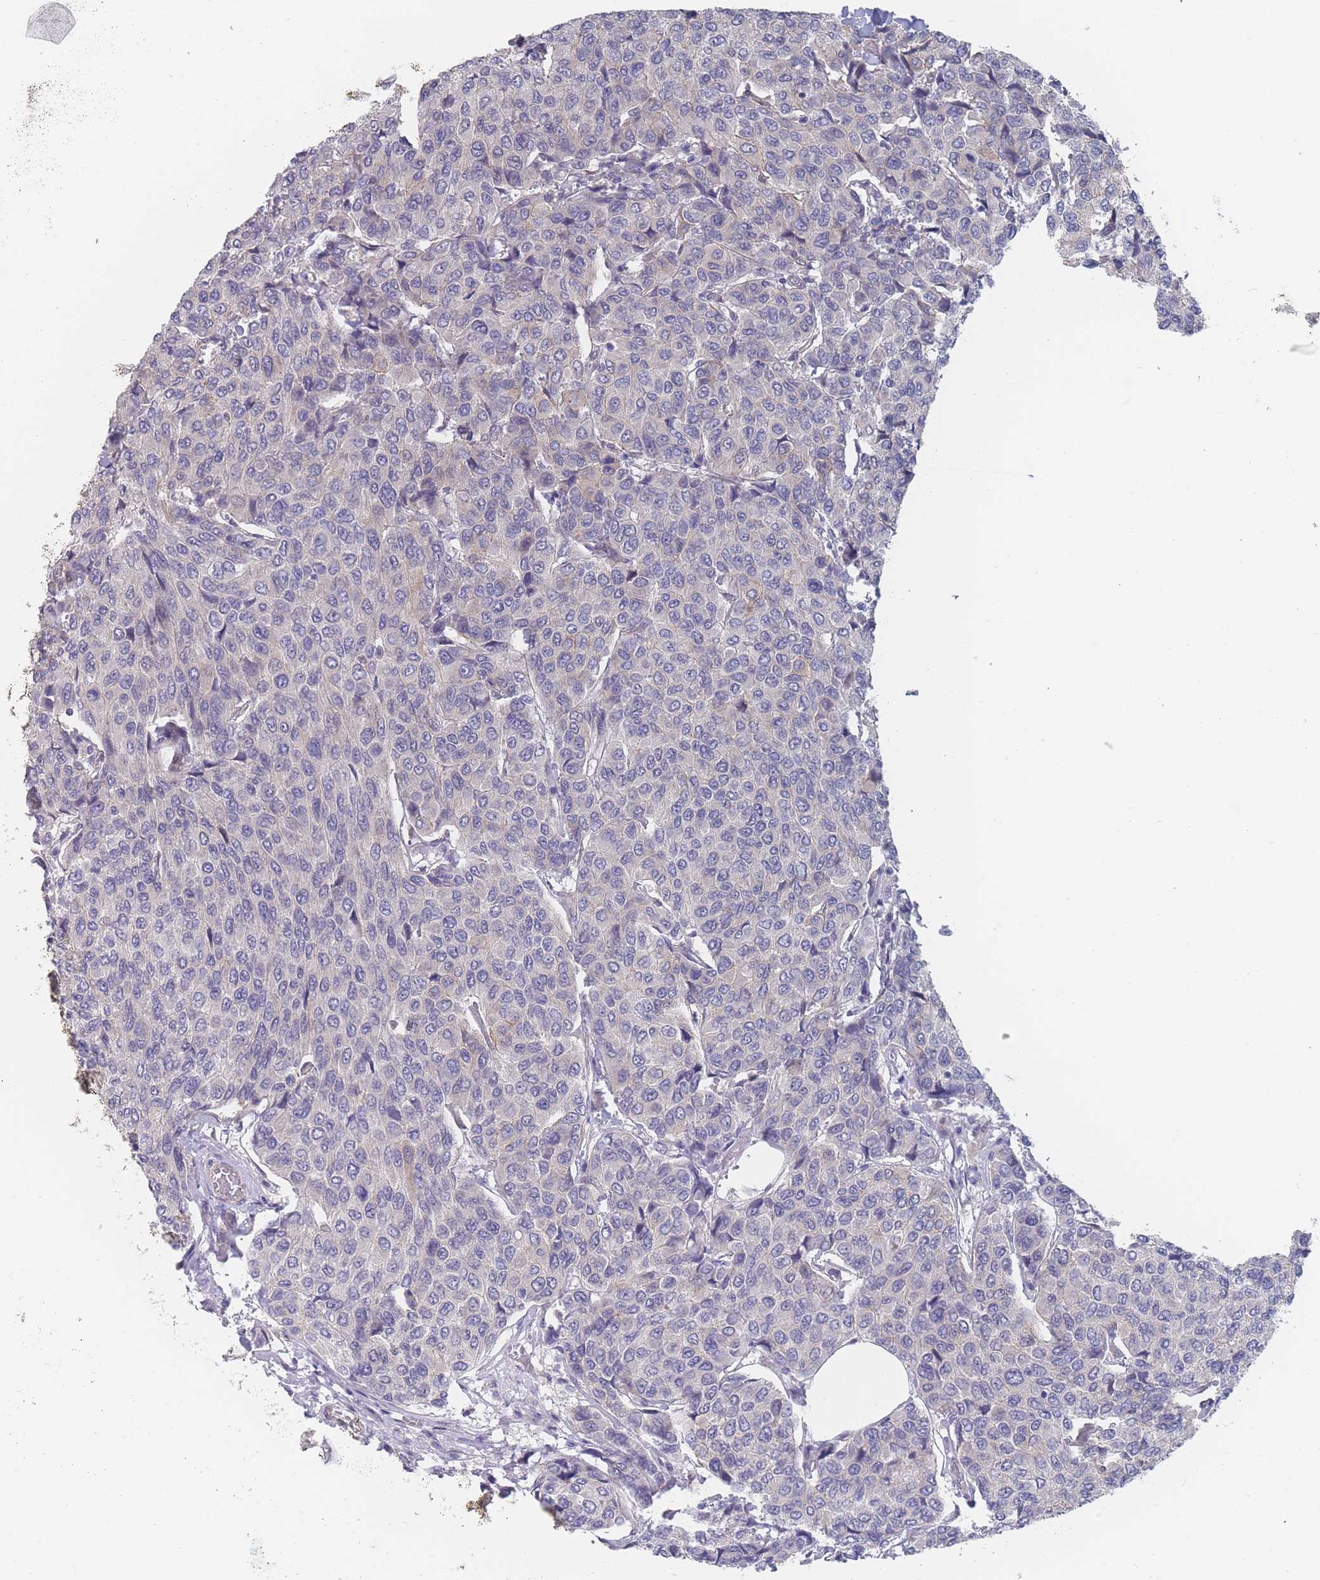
{"staining": {"intensity": "negative", "quantity": "none", "location": "none"}, "tissue": "breast cancer", "cell_type": "Tumor cells", "image_type": "cancer", "snomed": [{"axis": "morphology", "description": "Duct carcinoma"}, {"axis": "topography", "description": "Breast"}], "caption": "Tumor cells show no significant protein positivity in breast cancer (invasive ductal carcinoma).", "gene": "SLC1A6", "patient": {"sex": "female", "age": 55}}